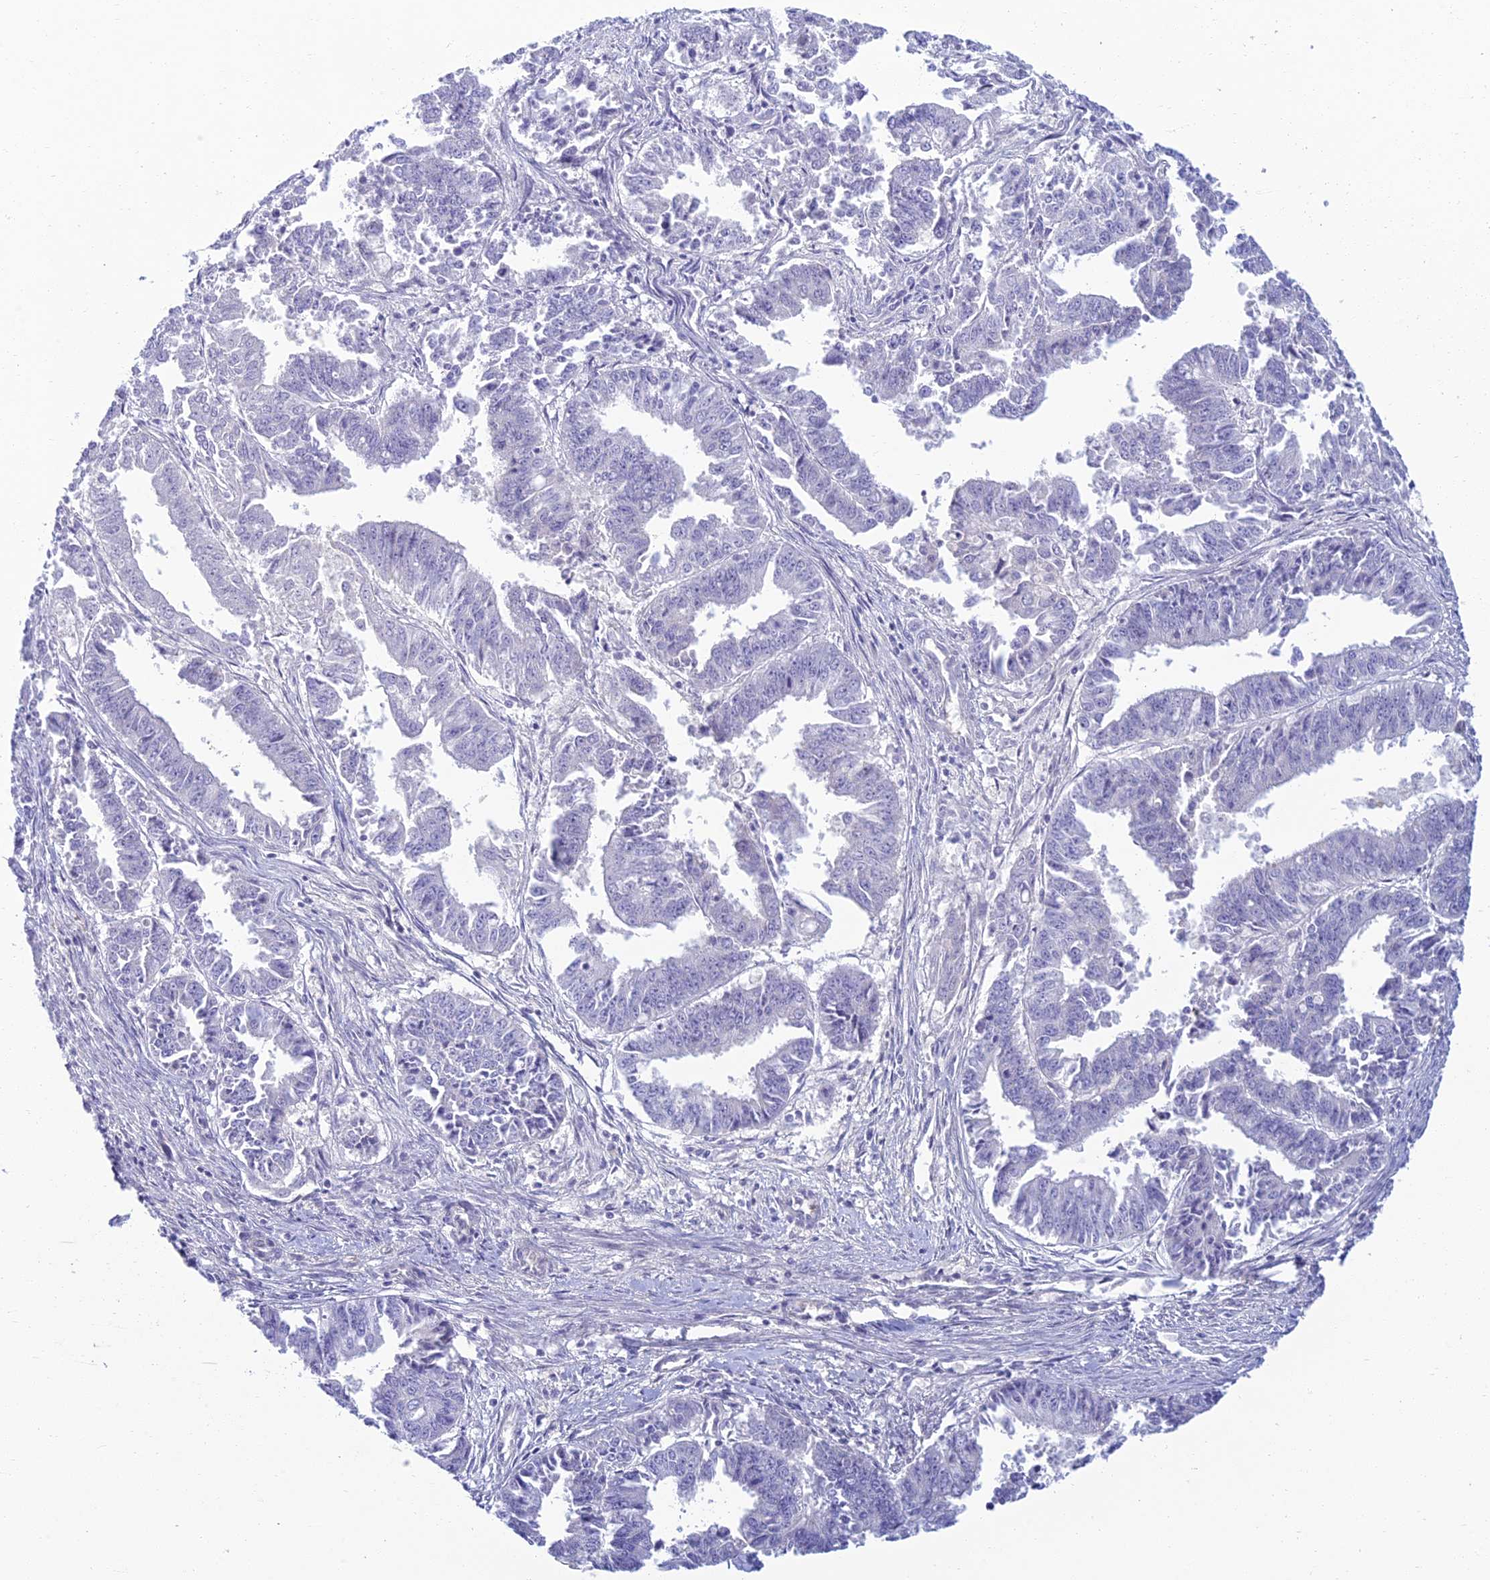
{"staining": {"intensity": "negative", "quantity": "none", "location": "none"}, "tissue": "endometrial cancer", "cell_type": "Tumor cells", "image_type": "cancer", "snomed": [{"axis": "morphology", "description": "Adenocarcinoma, NOS"}, {"axis": "topography", "description": "Endometrium"}], "caption": "There is no significant staining in tumor cells of endometrial cancer (adenocarcinoma).", "gene": "SLC25A41", "patient": {"sex": "female", "age": 73}}